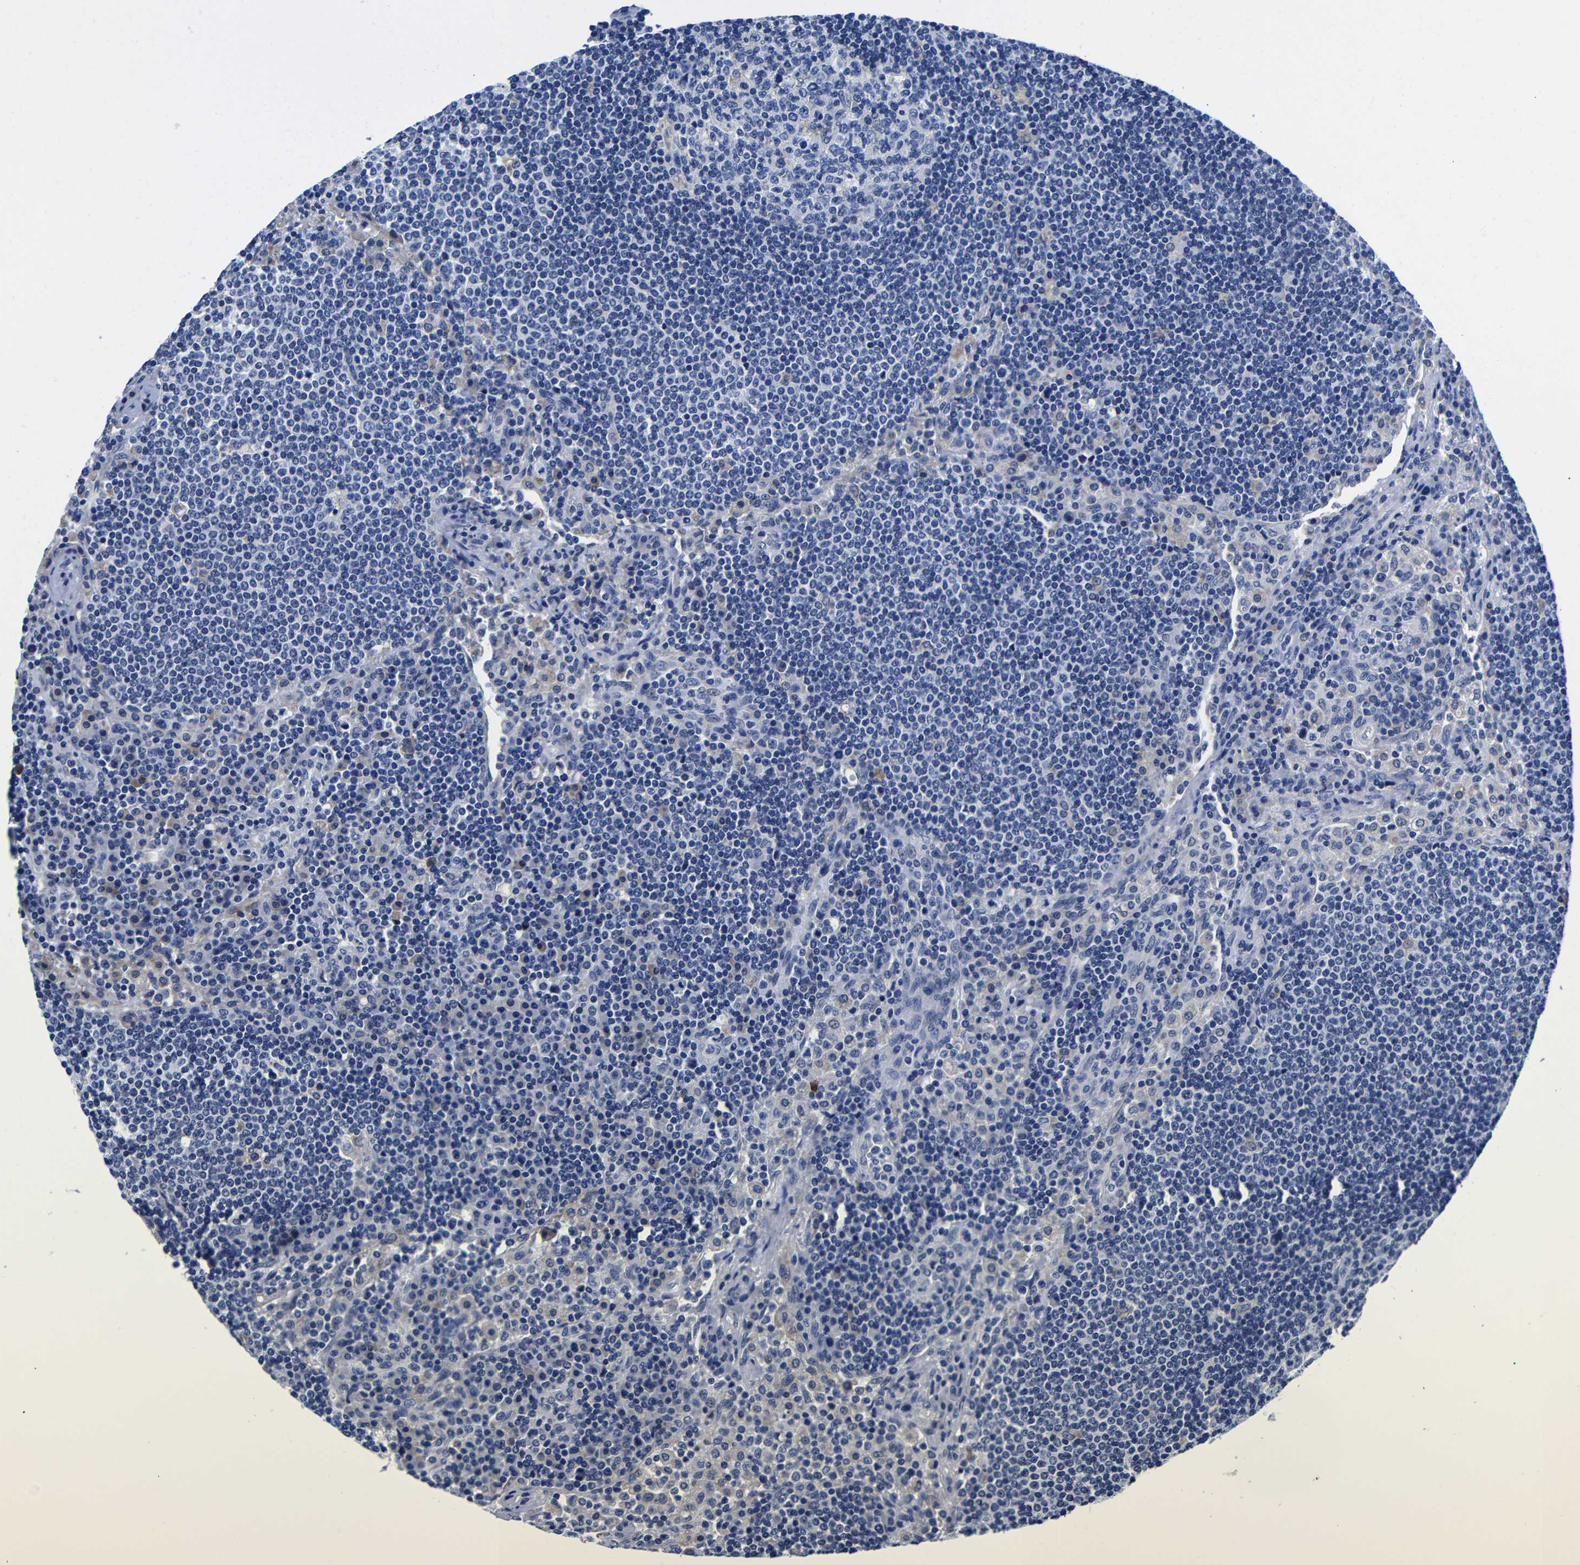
{"staining": {"intensity": "negative", "quantity": "none", "location": "none"}, "tissue": "lymph node", "cell_type": "Germinal center cells", "image_type": "normal", "snomed": [{"axis": "morphology", "description": "Normal tissue, NOS"}, {"axis": "topography", "description": "Lymph node"}], "caption": "Histopathology image shows no significant protein positivity in germinal center cells of benign lymph node. (Stains: DAB (3,3'-diaminobenzidine) immunohistochemistry with hematoxylin counter stain, Microscopy: brightfield microscopy at high magnification).", "gene": "CLEC4G", "patient": {"sex": "female", "age": 53}}